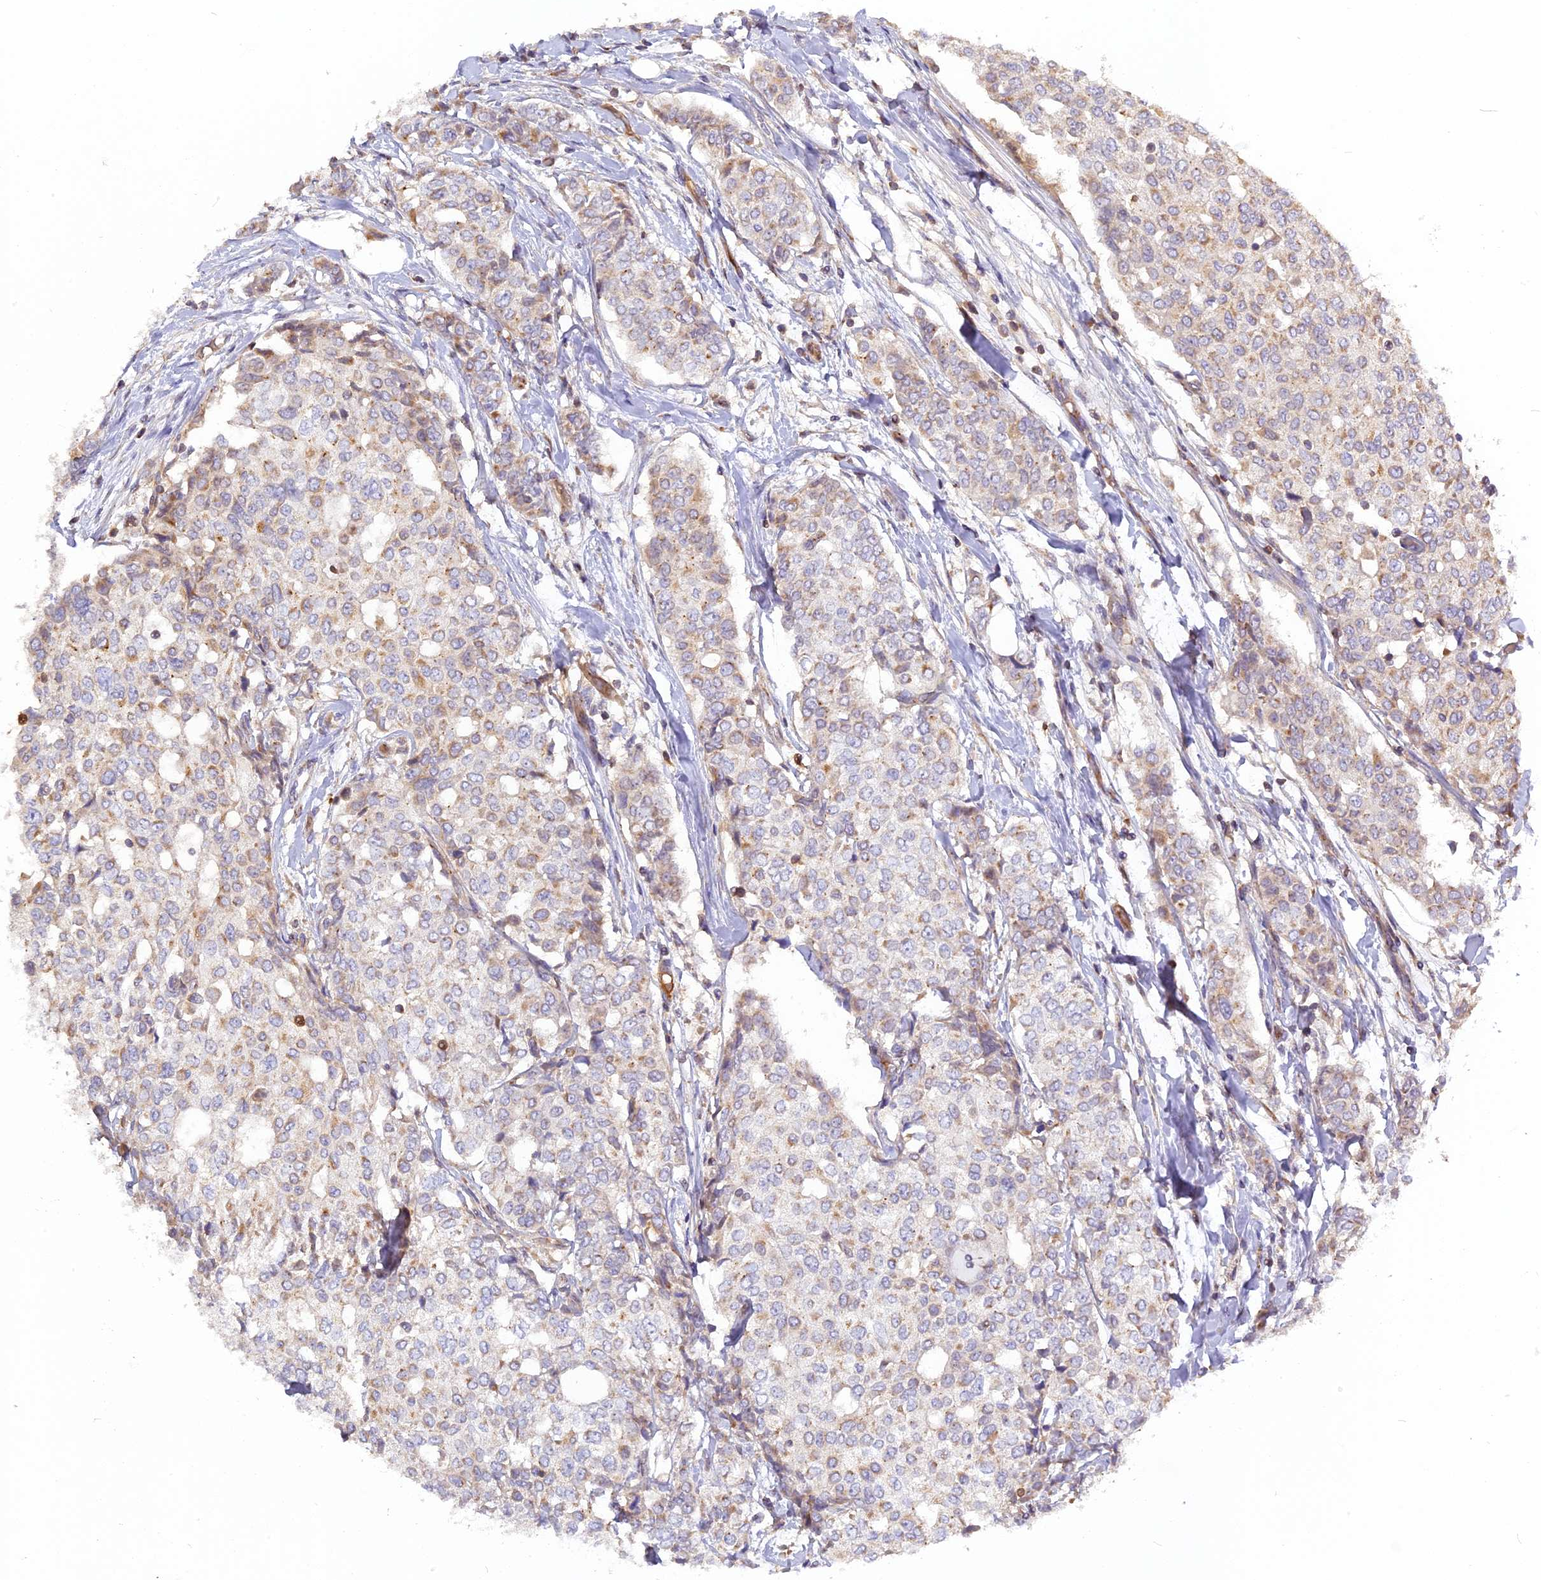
{"staining": {"intensity": "weak", "quantity": "<25%", "location": "cytoplasmic/membranous"}, "tissue": "breast cancer", "cell_type": "Tumor cells", "image_type": "cancer", "snomed": [{"axis": "morphology", "description": "Lobular carcinoma"}, {"axis": "topography", "description": "Breast"}], "caption": "The IHC photomicrograph has no significant positivity in tumor cells of breast lobular carcinoma tissue.", "gene": "RPIA", "patient": {"sex": "female", "age": 51}}